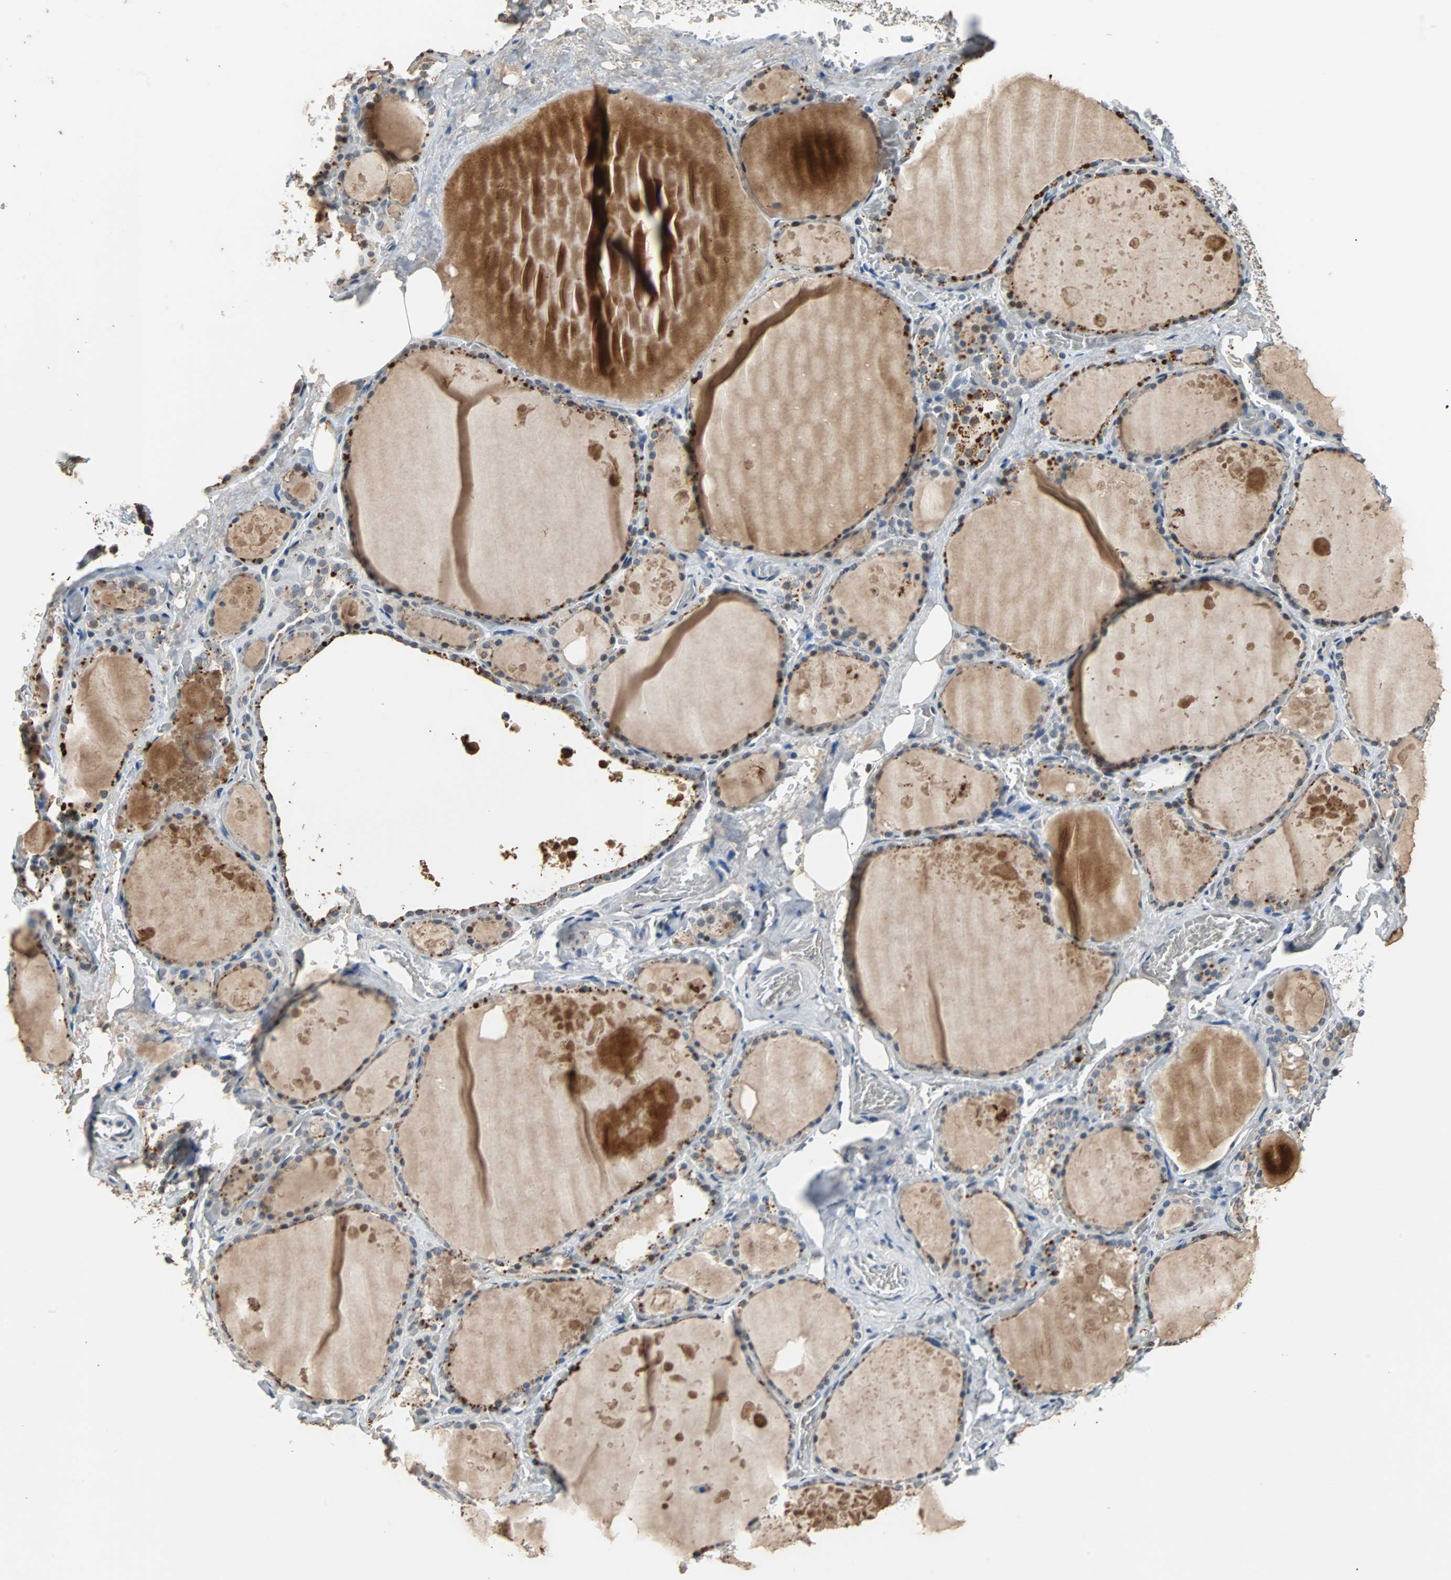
{"staining": {"intensity": "moderate", "quantity": "25%-75%", "location": "cytoplasmic/membranous"}, "tissue": "thyroid gland", "cell_type": "Glandular cells", "image_type": "normal", "snomed": [{"axis": "morphology", "description": "Normal tissue, NOS"}, {"axis": "topography", "description": "Thyroid gland"}], "caption": "Immunohistochemistry of benign thyroid gland reveals medium levels of moderate cytoplasmic/membranous expression in about 25%-75% of glandular cells. Nuclei are stained in blue.", "gene": "HLX", "patient": {"sex": "male", "age": 61}}